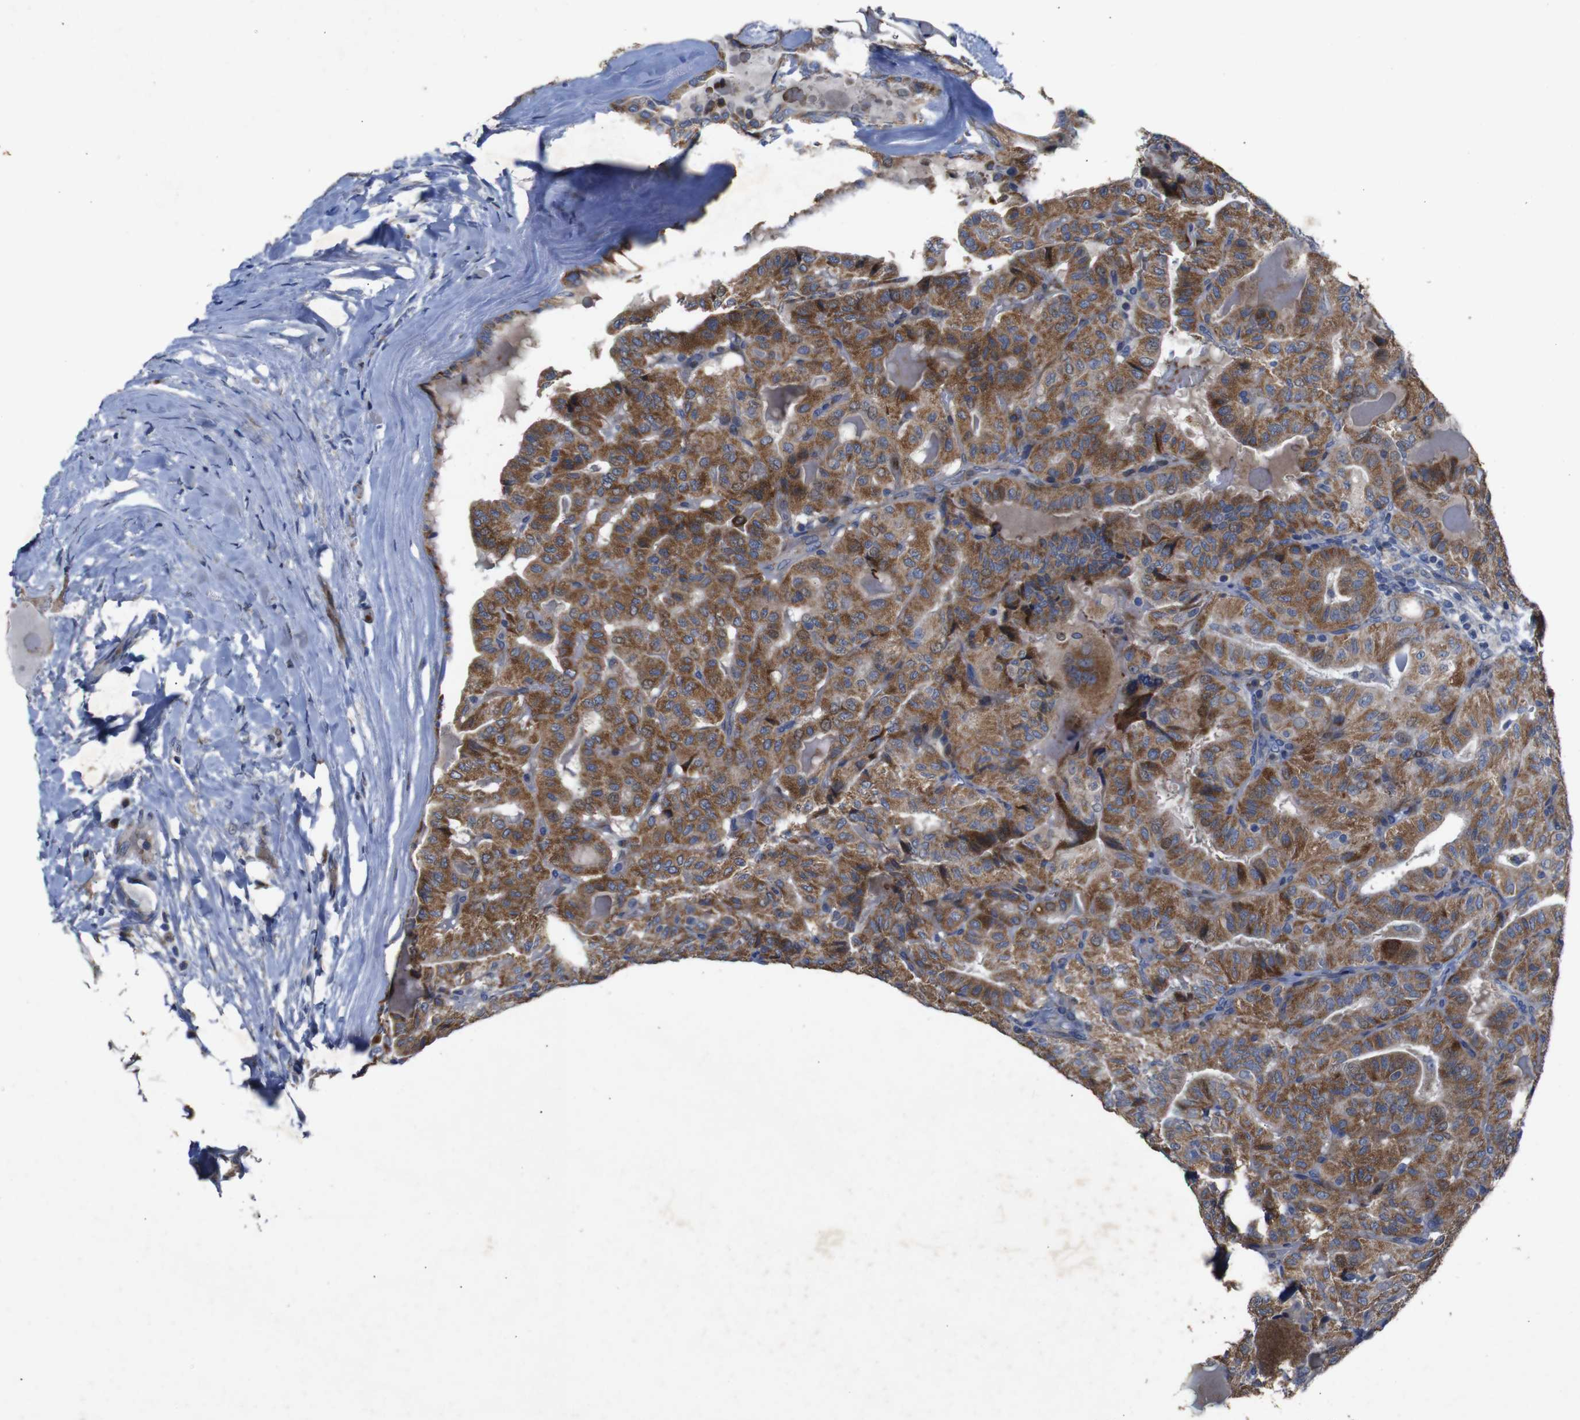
{"staining": {"intensity": "moderate", "quantity": ">75%", "location": "cytoplasmic/membranous"}, "tissue": "thyroid cancer", "cell_type": "Tumor cells", "image_type": "cancer", "snomed": [{"axis": "morphology", "description": "Papillary adenocarcinoma, NOS"}, {"axis": "topography", "description": "Thyroid gland"}], "caption": "A histopathology image of human papillary adenocarcinoma (thyroid) stained for a protein shows moderate cytoplasmic/membranous brown staining in tumor cells. (DAB (3,3'-diaminobenzidine) IHC with brightfield microscopy, high magnification).", "gene": "CHST10", "patient": {"sex": "male", "age": 77}}